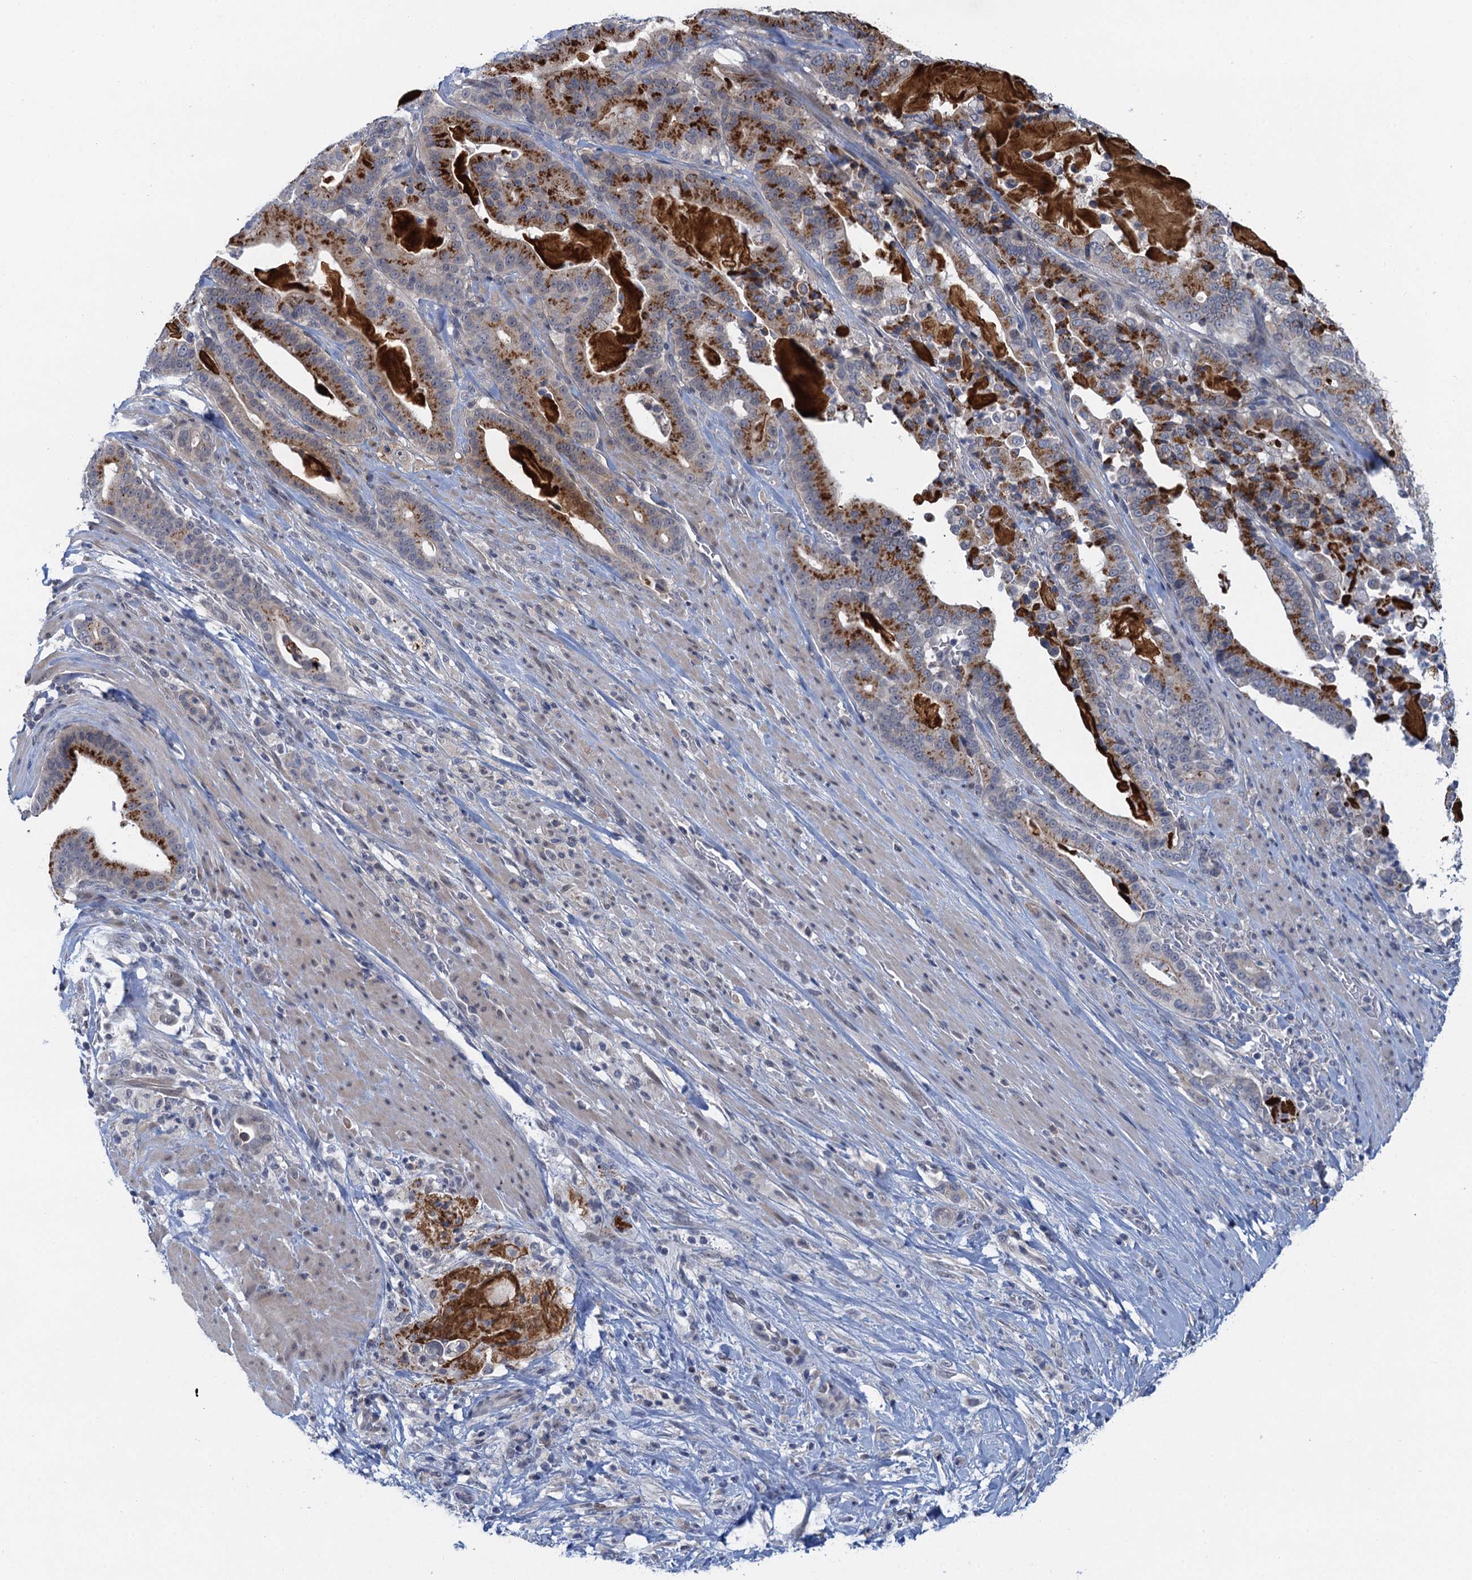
{"staining": {"intensity": "moderate", "quantity": ">75%", "location": "cytoplasmic/membranous"}, "tissue": "pancreatic cancer", "cell_type": "Tumor cells", "image_type": "cancer", "snomed": [{"axis": "morphology", "description": "Adenocarcinoma, NOS"}, {"axis": "topography", "description": "Pancreas"}], "caption": "High-power microscopy captured an IHC histopathology image of pancreatic adenocarcinoma, revealing moderate cytoplasmic/membranous positivity in approximately >75% of tumor cells.", "gene": "MRFAP1", "patient": {"sex": "male", "age": 63}}